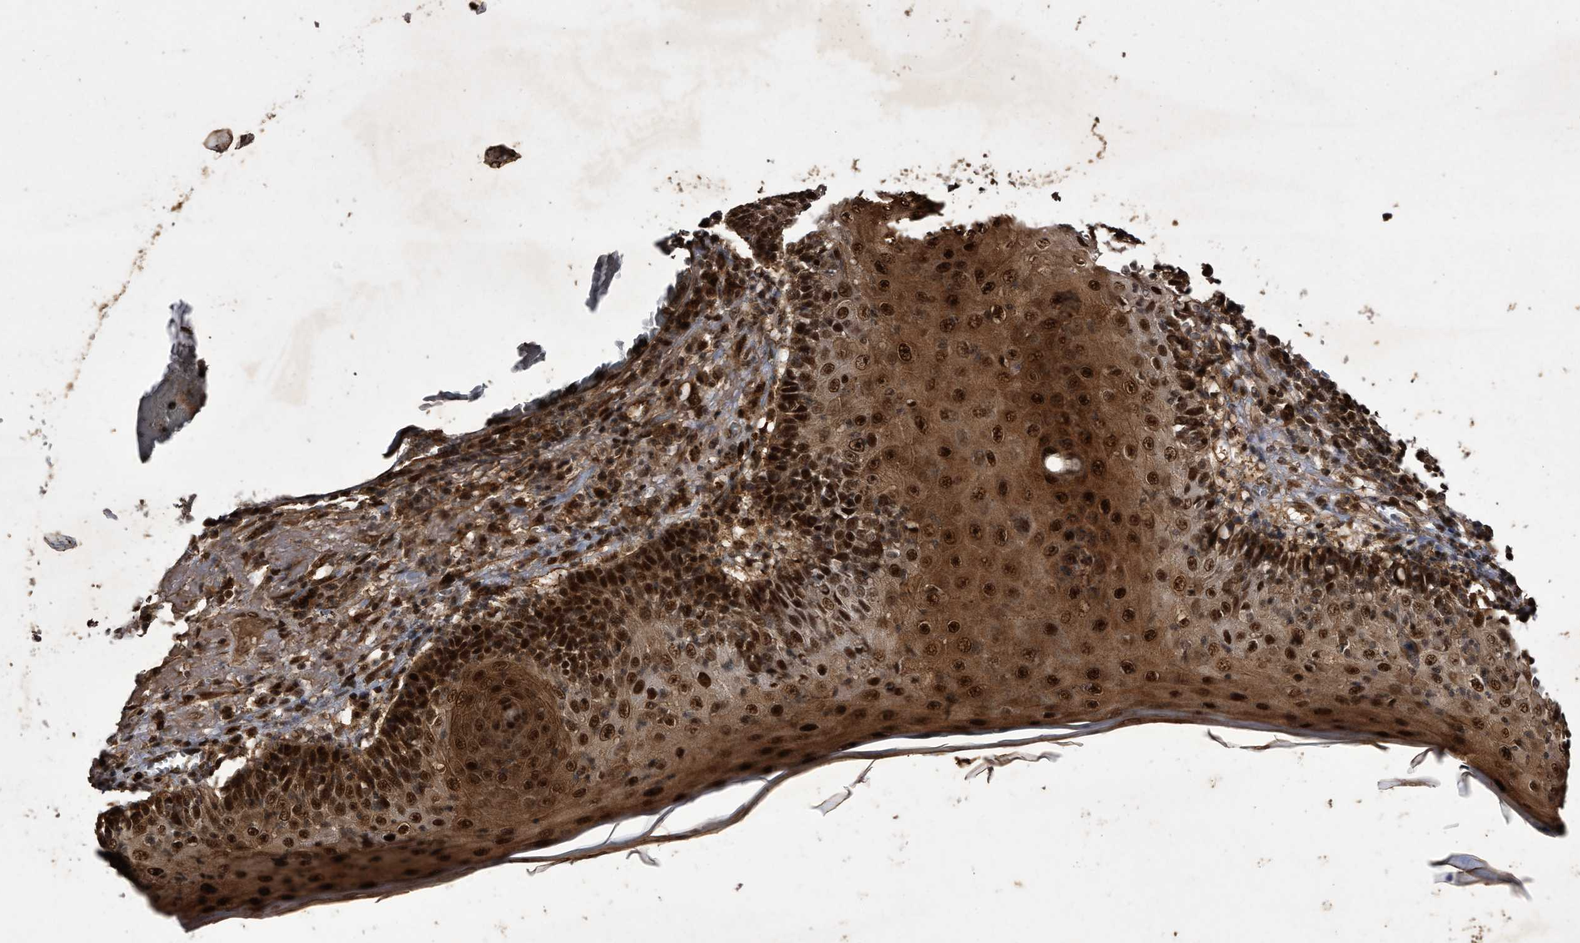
{"staining": {"intensity": "strong", "quantity": ">75%", "location": "cytoplasmic/membranous,nuclear"}, "tissue": "skin cancer", "cell_type": "Tumor cells", "image_type": "cancer", "snomed": [{"axis": "morphology", "description": "Squamous cell carcinoma, NOS"}, {"axis": "topography", "description": "Skin"}], "caption": "Immunohistochemical staining of skin squamous cell carcinoma demonstrates high levels of strong cytoplasmic/membranous and nuclear expression in about >75% of tumor cells. Nuclei are stained in blue.", "gene": "RAD23B", "patient": {"sex": "female", "age": 88}}